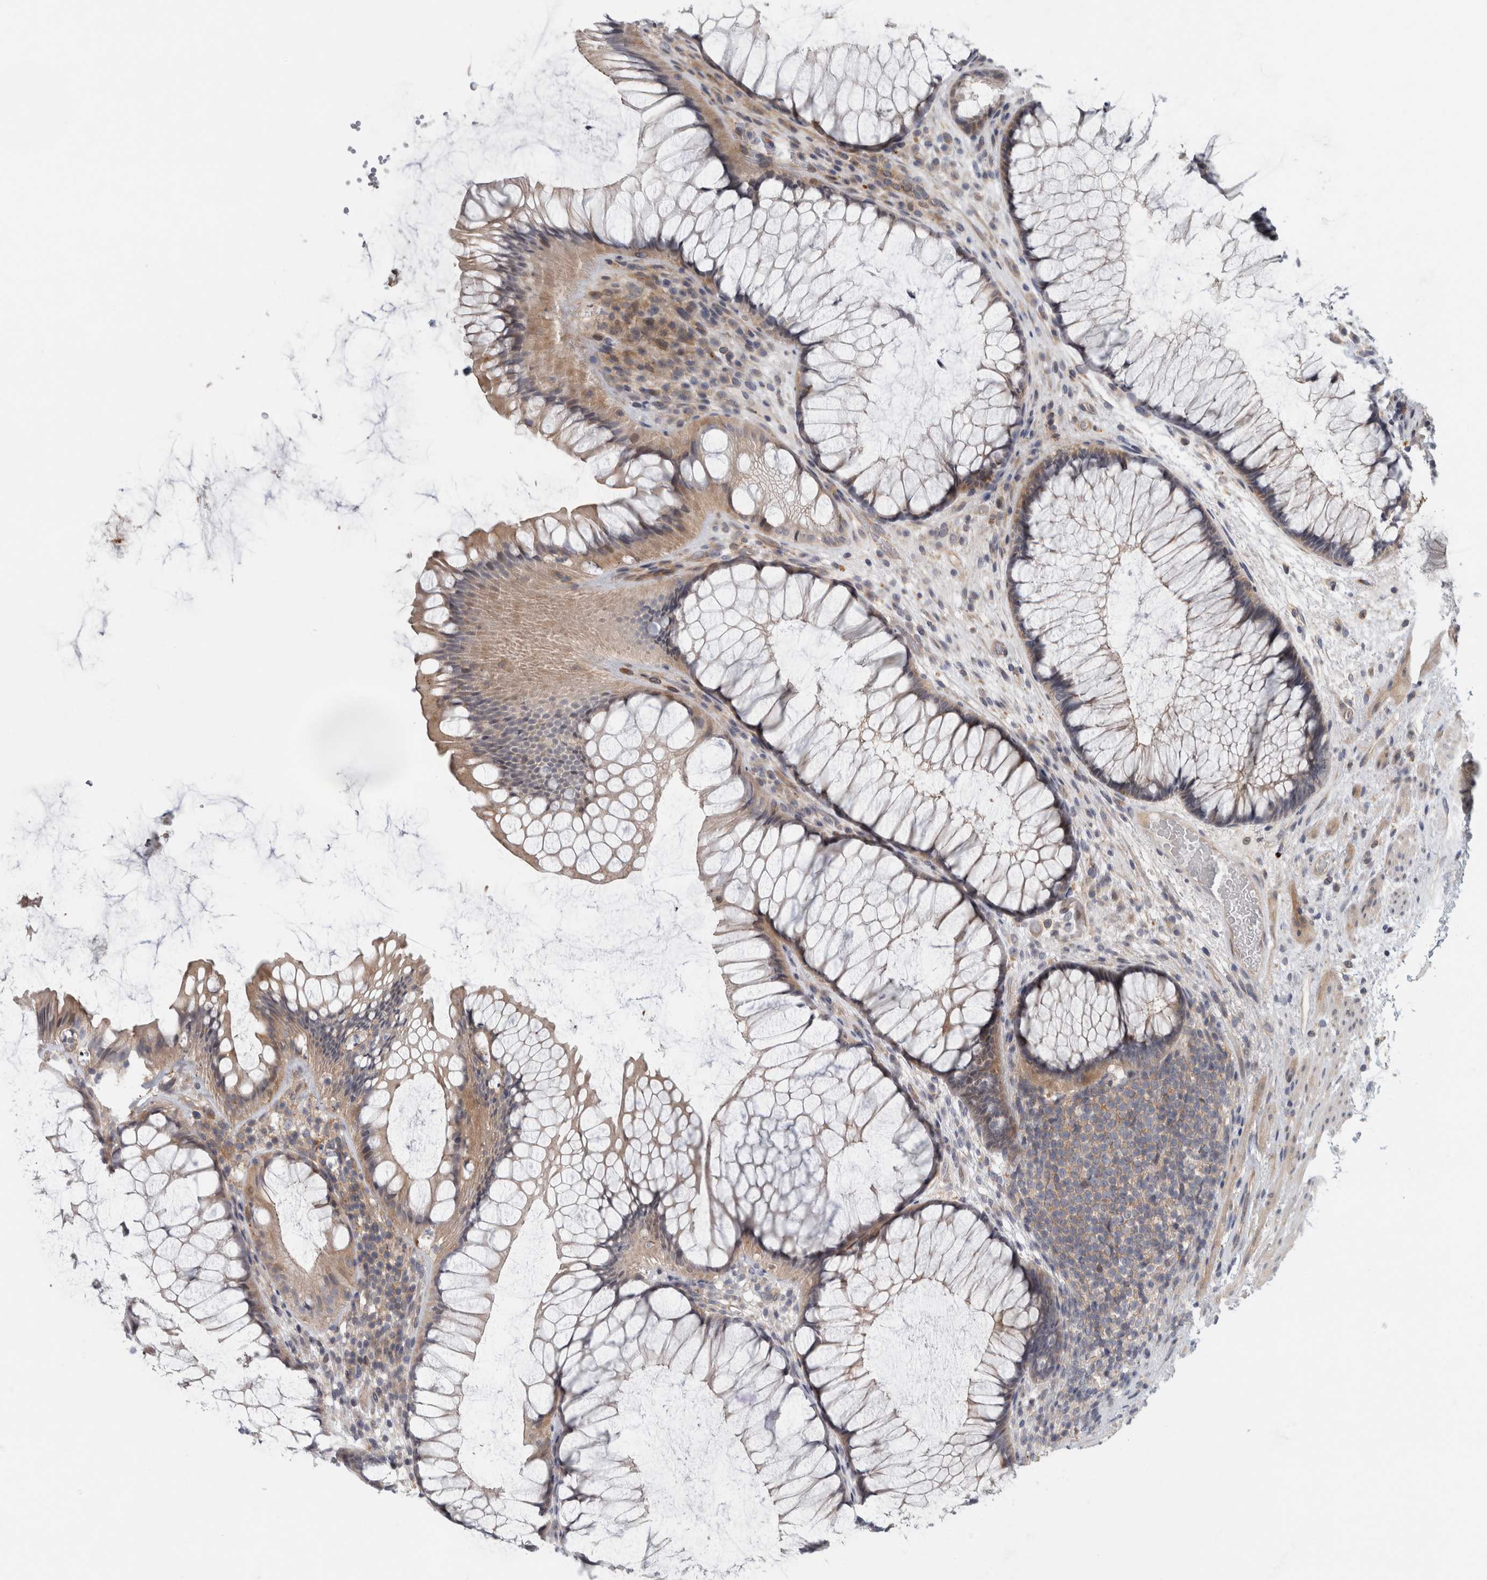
{"staining": {"intensity": "weak", "quantity": "25%-75%", "location": "cytoplasmic/membranous"}, "tissue": "rectum", "cell_type": "Glandular cells", "image_type": "normal", "snomed": [{"axis": "morphology", "description": "Normal tissue, NOS"}, {"axis": "topography", "description": "Rectum"}], "caption": "A brown stain highlights weak cytoplasmic/membranous expression of a protein in glandular cells of benign rectum.", "gene": "ZNF804B", "patient": {"sex": "male", "age": 51}}